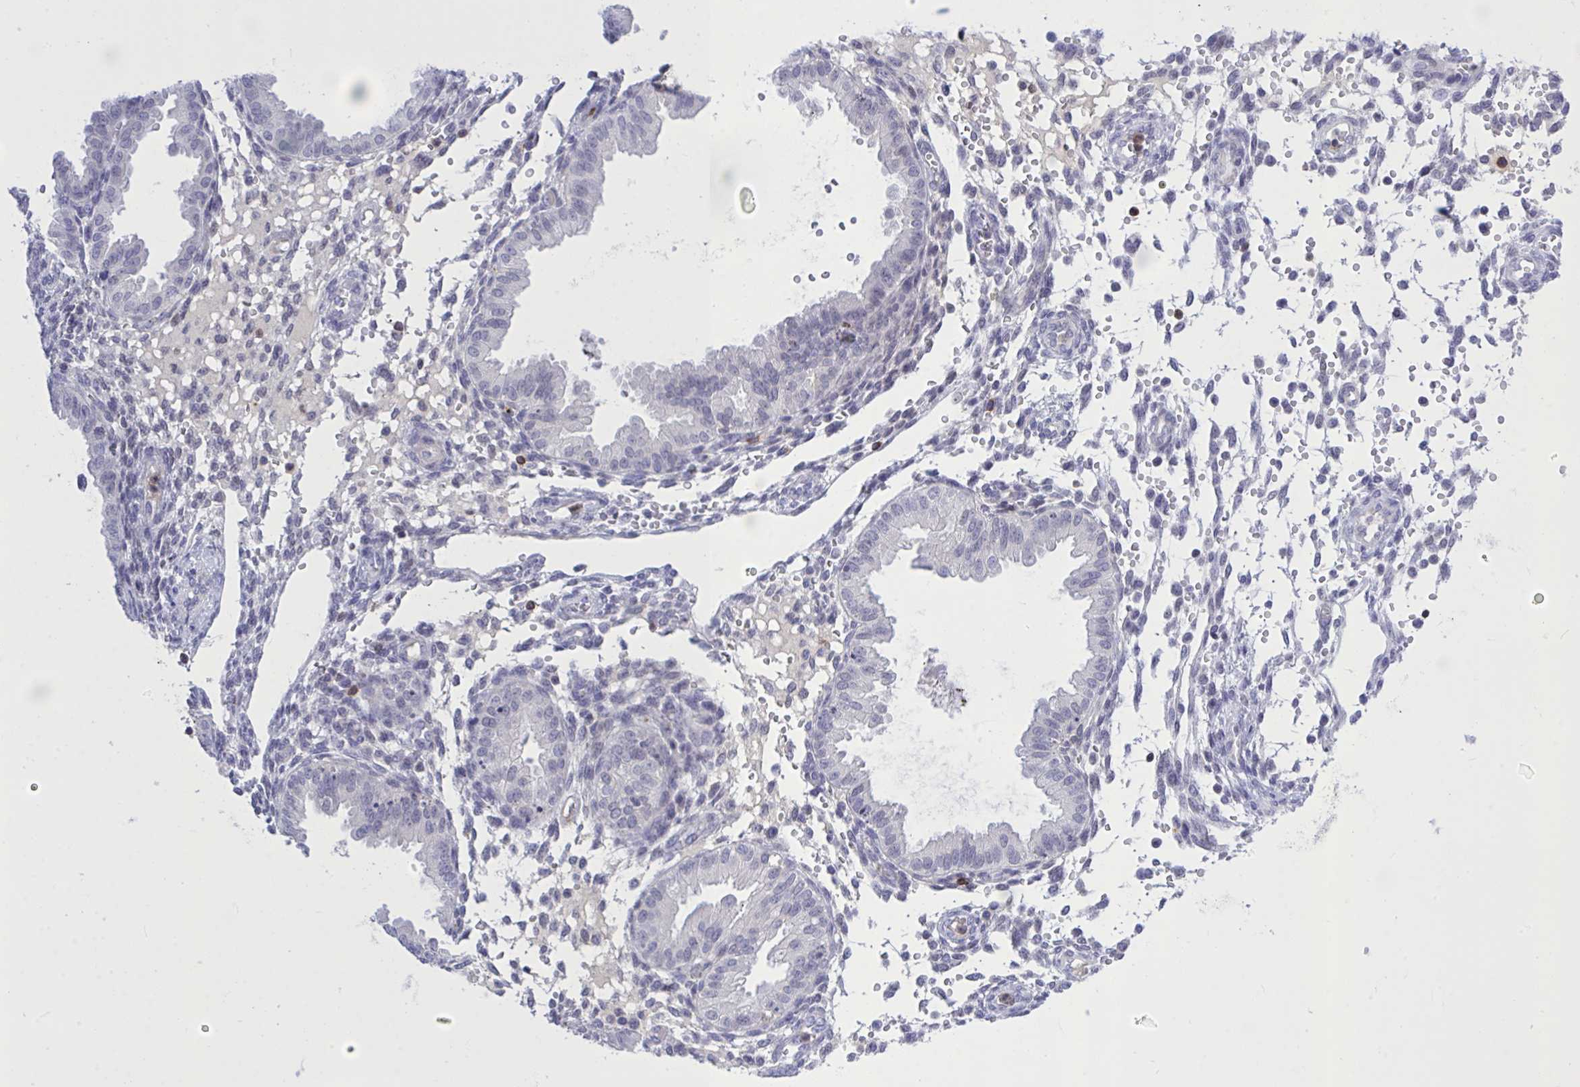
{"staining": {"intensity": "negative", "quantity": "none", "location": "none"}, "tissue": "endometrium", "cell_type": "Cells in endometrial stroma", "image_type": "normal", "snomed": [{"axis": "morphology", "description": "Normal tissue, NOS"}, {"axis": "topography", "description": "Endometrium"}], "caption": "Protein analysis of benign endometrium exhibits no significant staining in cells in endometrial stroma.", "gene": "CXCL8", "patient": {"sex": "female", "age": 33}}